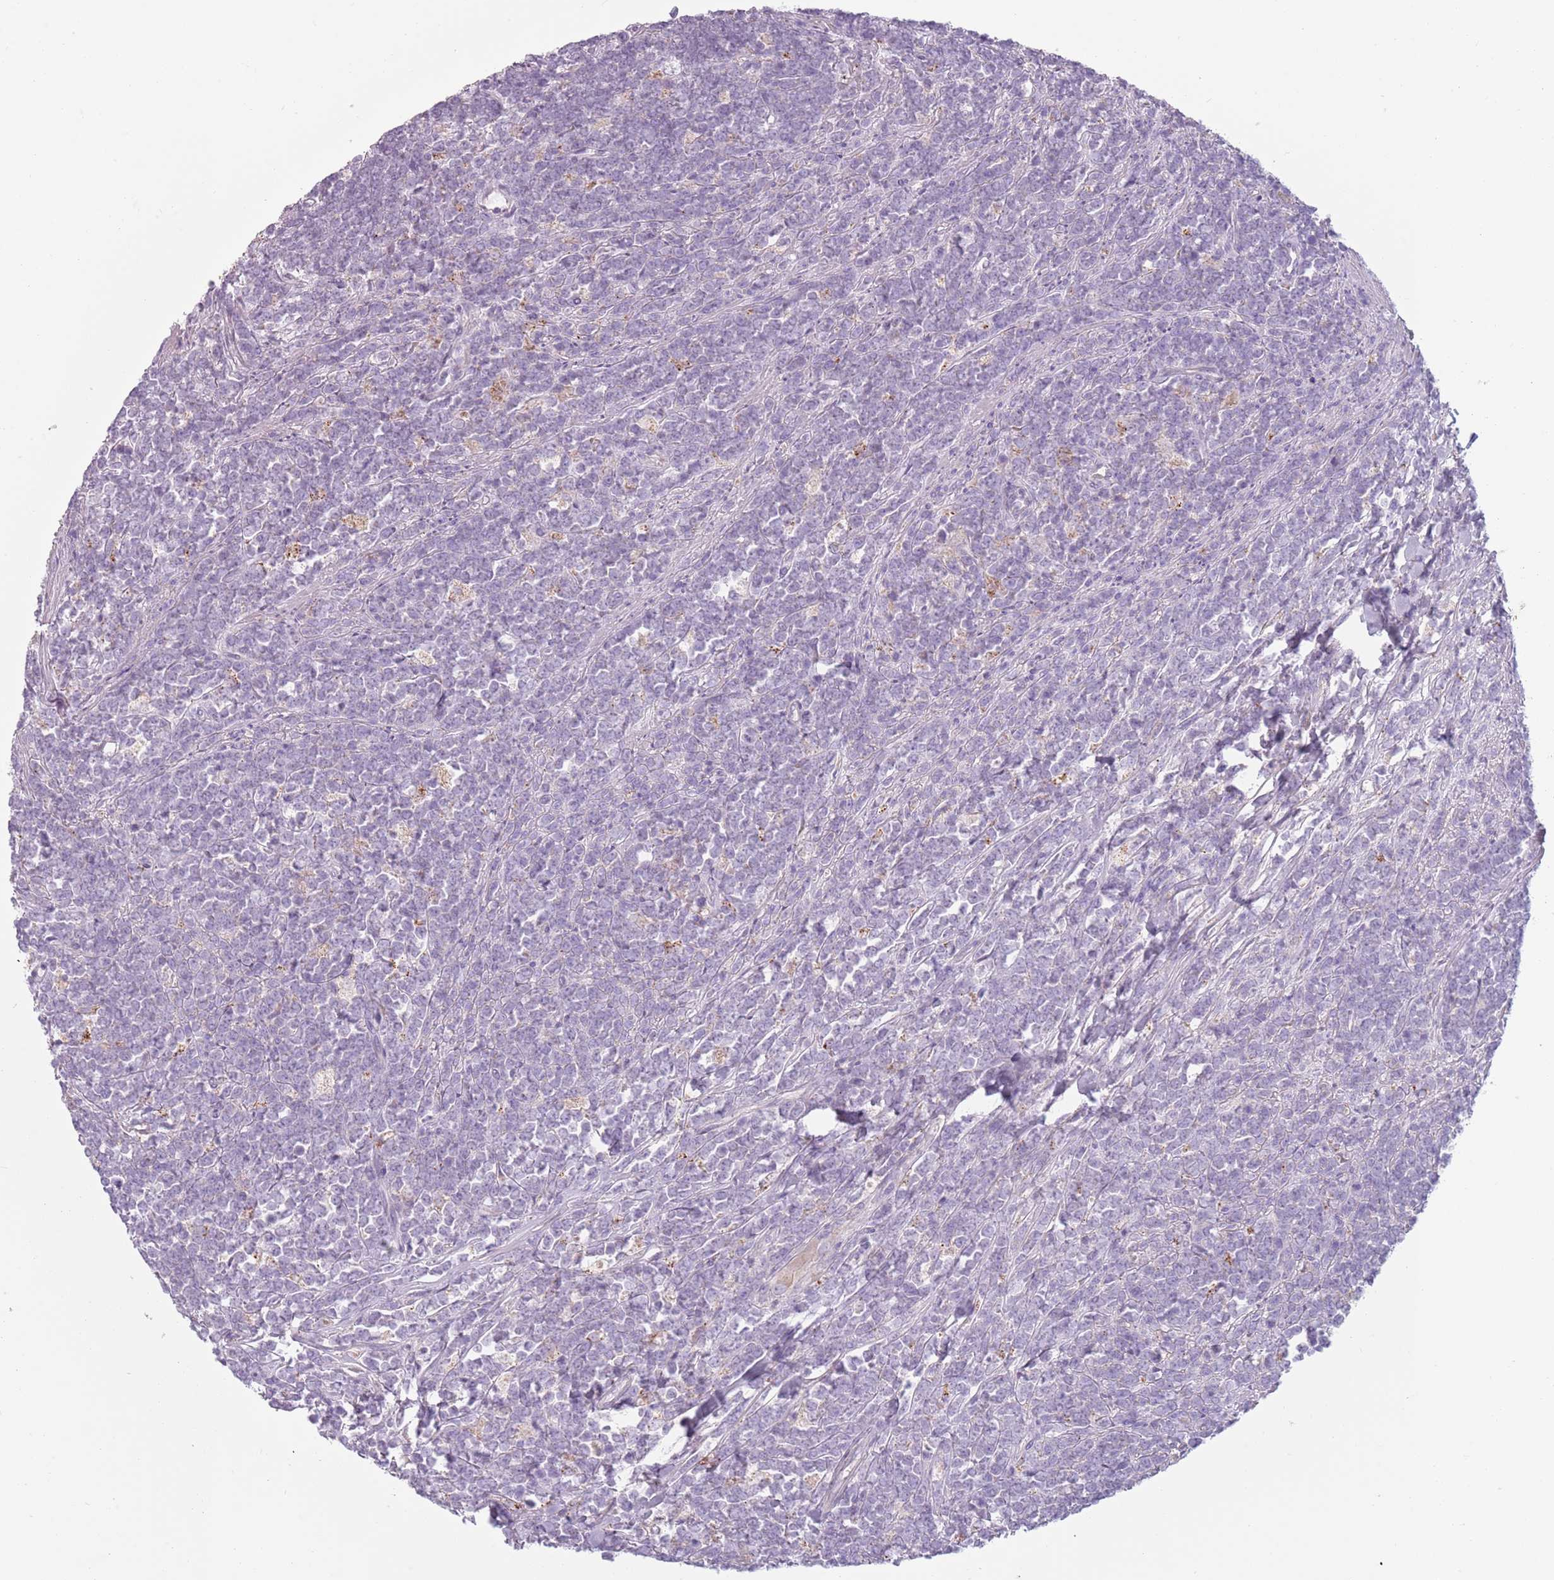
{"staining": {"intensity": "negative", "quantity": "none", "location": "none"}, "tissue": "lymphoma", "cell_type": "Tumor cells", "image_type": "cancer", "snomed": [{"axis": "morphology", "description": "Malignant lymphoma, non-Hodgkin's type, High grade"}, {"axis": "topography", "description": "Small intestine"}, {"axis": "topography", "description": "Colon"}], "caption": "Immunohistochemical staining of human lymphoma reveals no significant positivity in tumor cells. (Brightfield microscopy of DAB IHC at high magnification).", "gene": "MEGF8", "patient": {"sex": "male", "age": 8}}